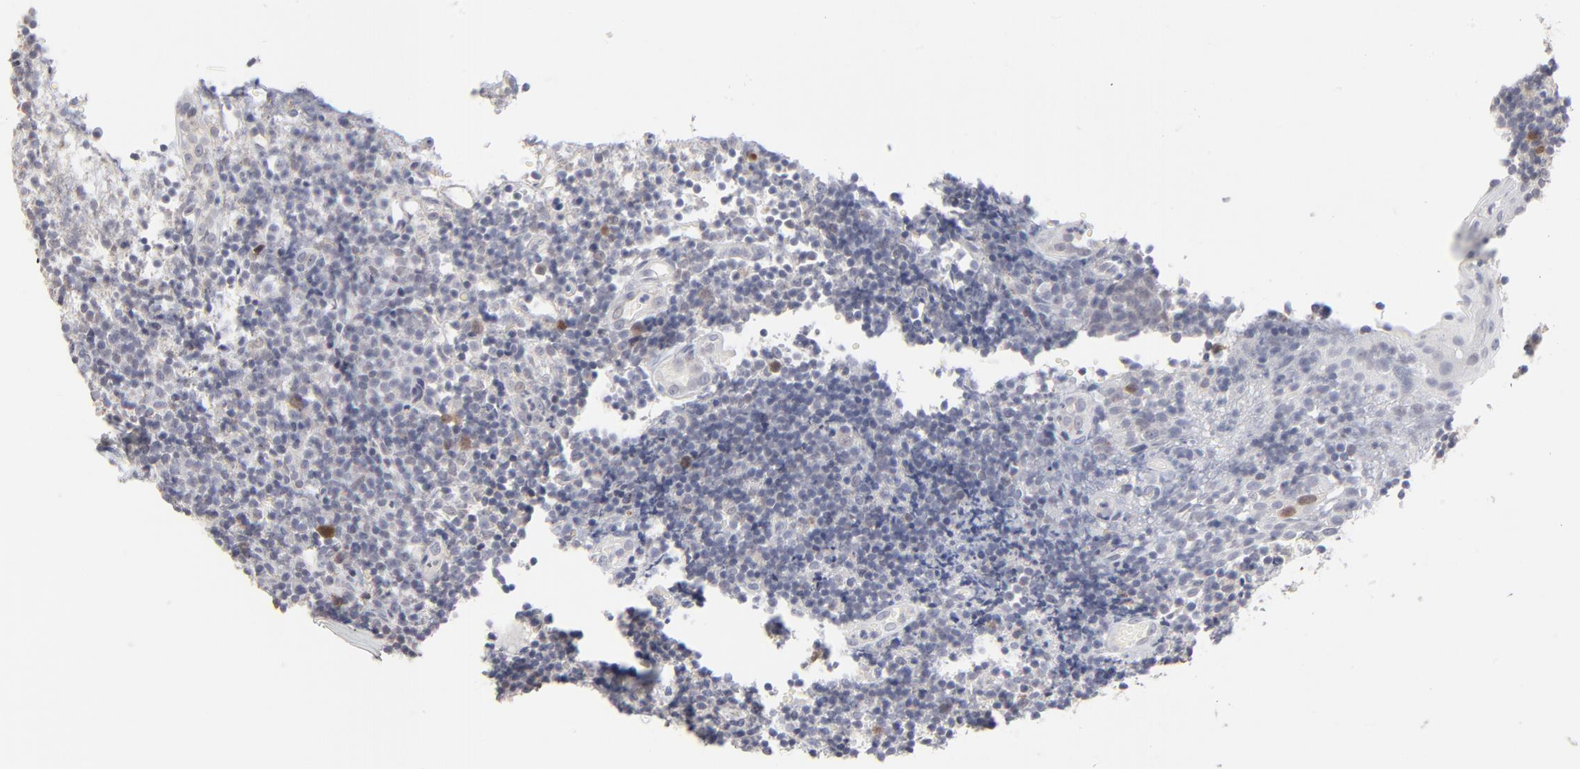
{"staining": {"intensity": "weak", "quantity": "<25%", "location": "cytoplasmic/membranous"}, "tissue": "tonsil", "cell_type": "Germinal center cells", "image_type": "normal", "snomed": [{"axis": "morphology", "description": "Normal tissue, NOS"}, {"axis": "topography", "description": "Tonsil"}], "caption": "The immunohistochemistry micrograph has no significant expression in germinal center cells of tonsil. (Brightfield microscopy of DAB (3,3'-diaminobenzidine) IHC at high magnification).", "gene": "AURKA", "patient": {"sex": "female", "age": 40}}